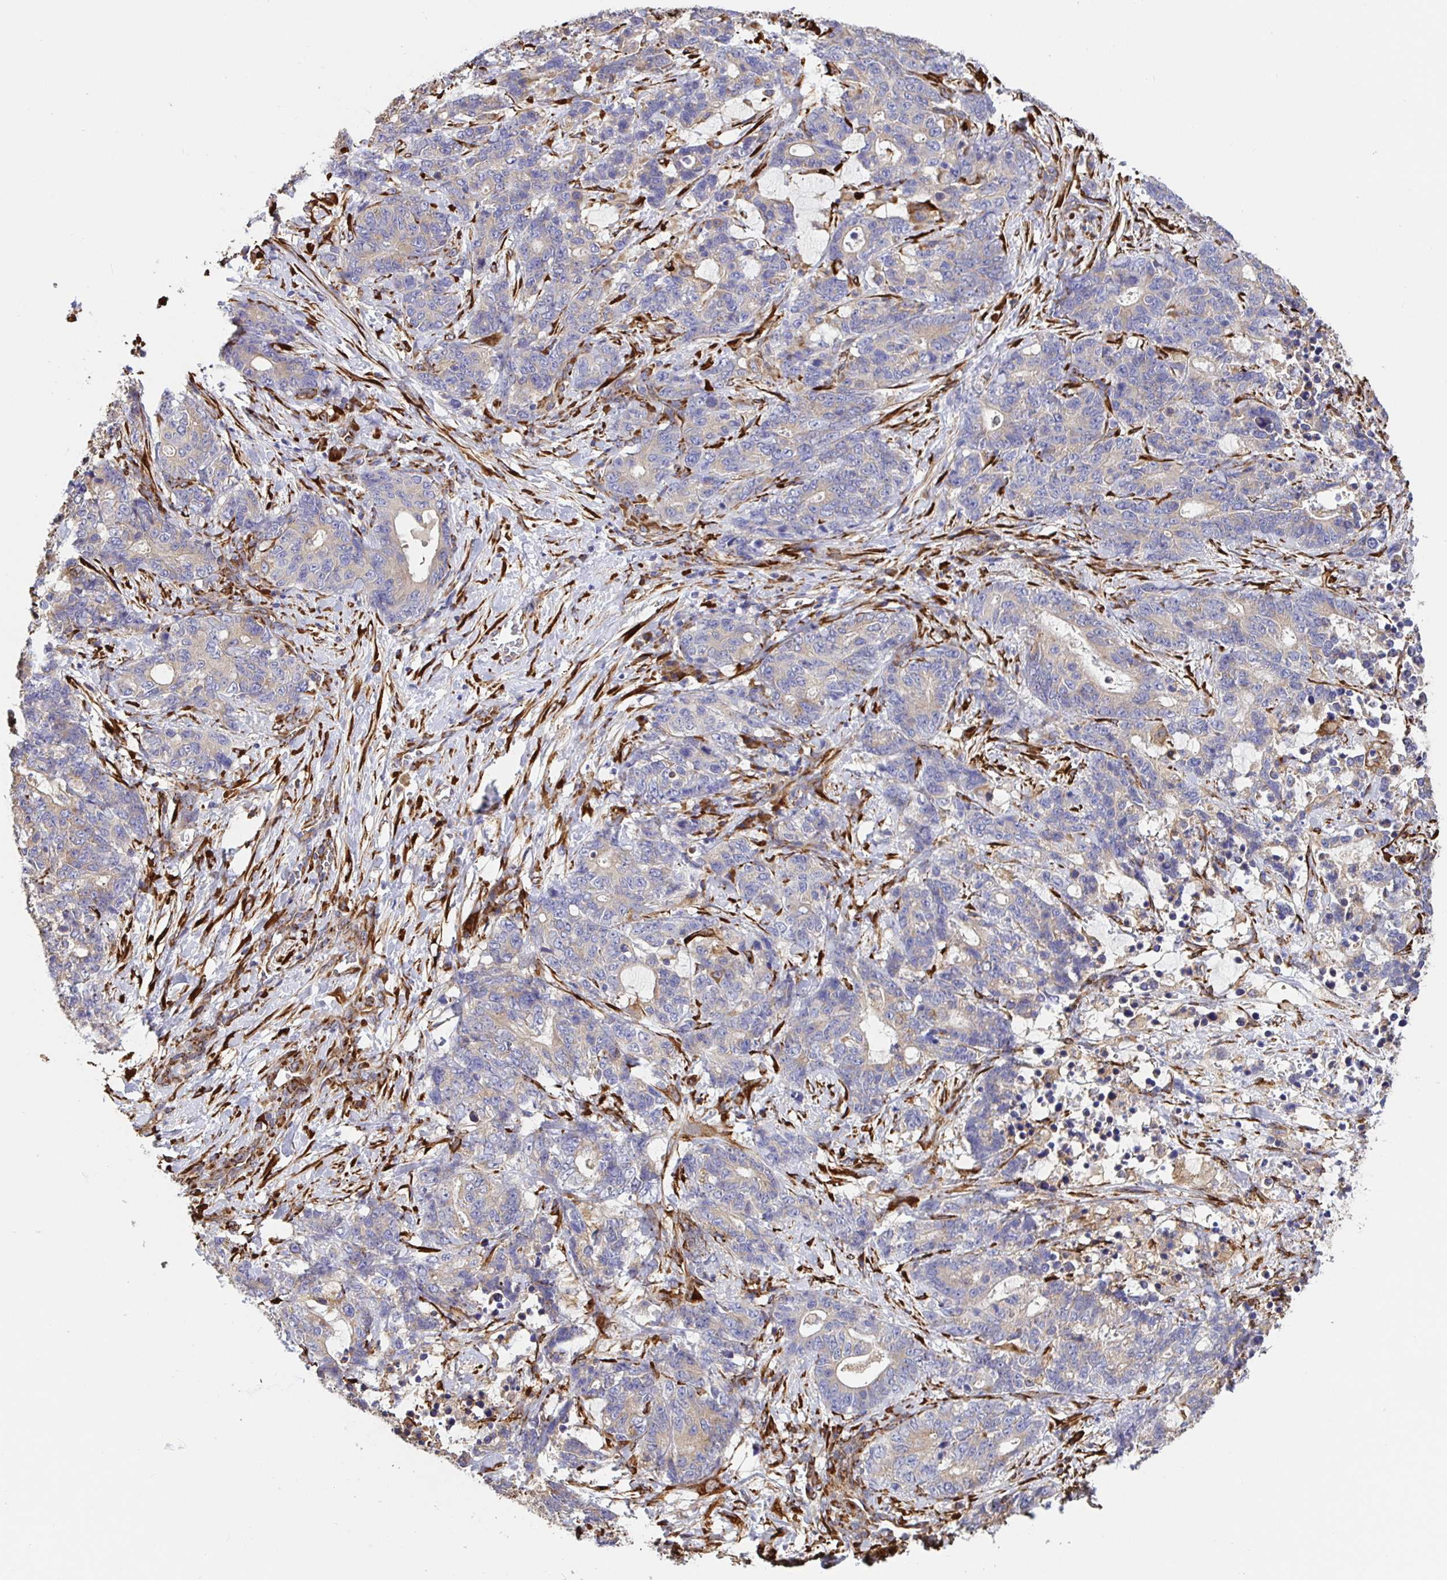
{"staining": {"intensity": "weak", "quantity": "25%-75%", "location": "cytoplasmic/membranous"}, "tissue": "stomach cancer", "cell_type": "Tumor cells", "image_type": "cancer", "snomed": [{"axis": "morphology", "description": "Normal tissue, NOS"}, {"axis": "morphology", "description": "Adenocarcinoma, NOS"}, {"axis": "topography", "description": "Stomach"}], "caption": "IHC (DAB) staining of stomach cancer exhibits weak cytoplasmic/membranous protein staining in approximately 25%-75% of tumor cells.", "gene": "MAOA", "patient": {"sex": "female", "age": 64}}